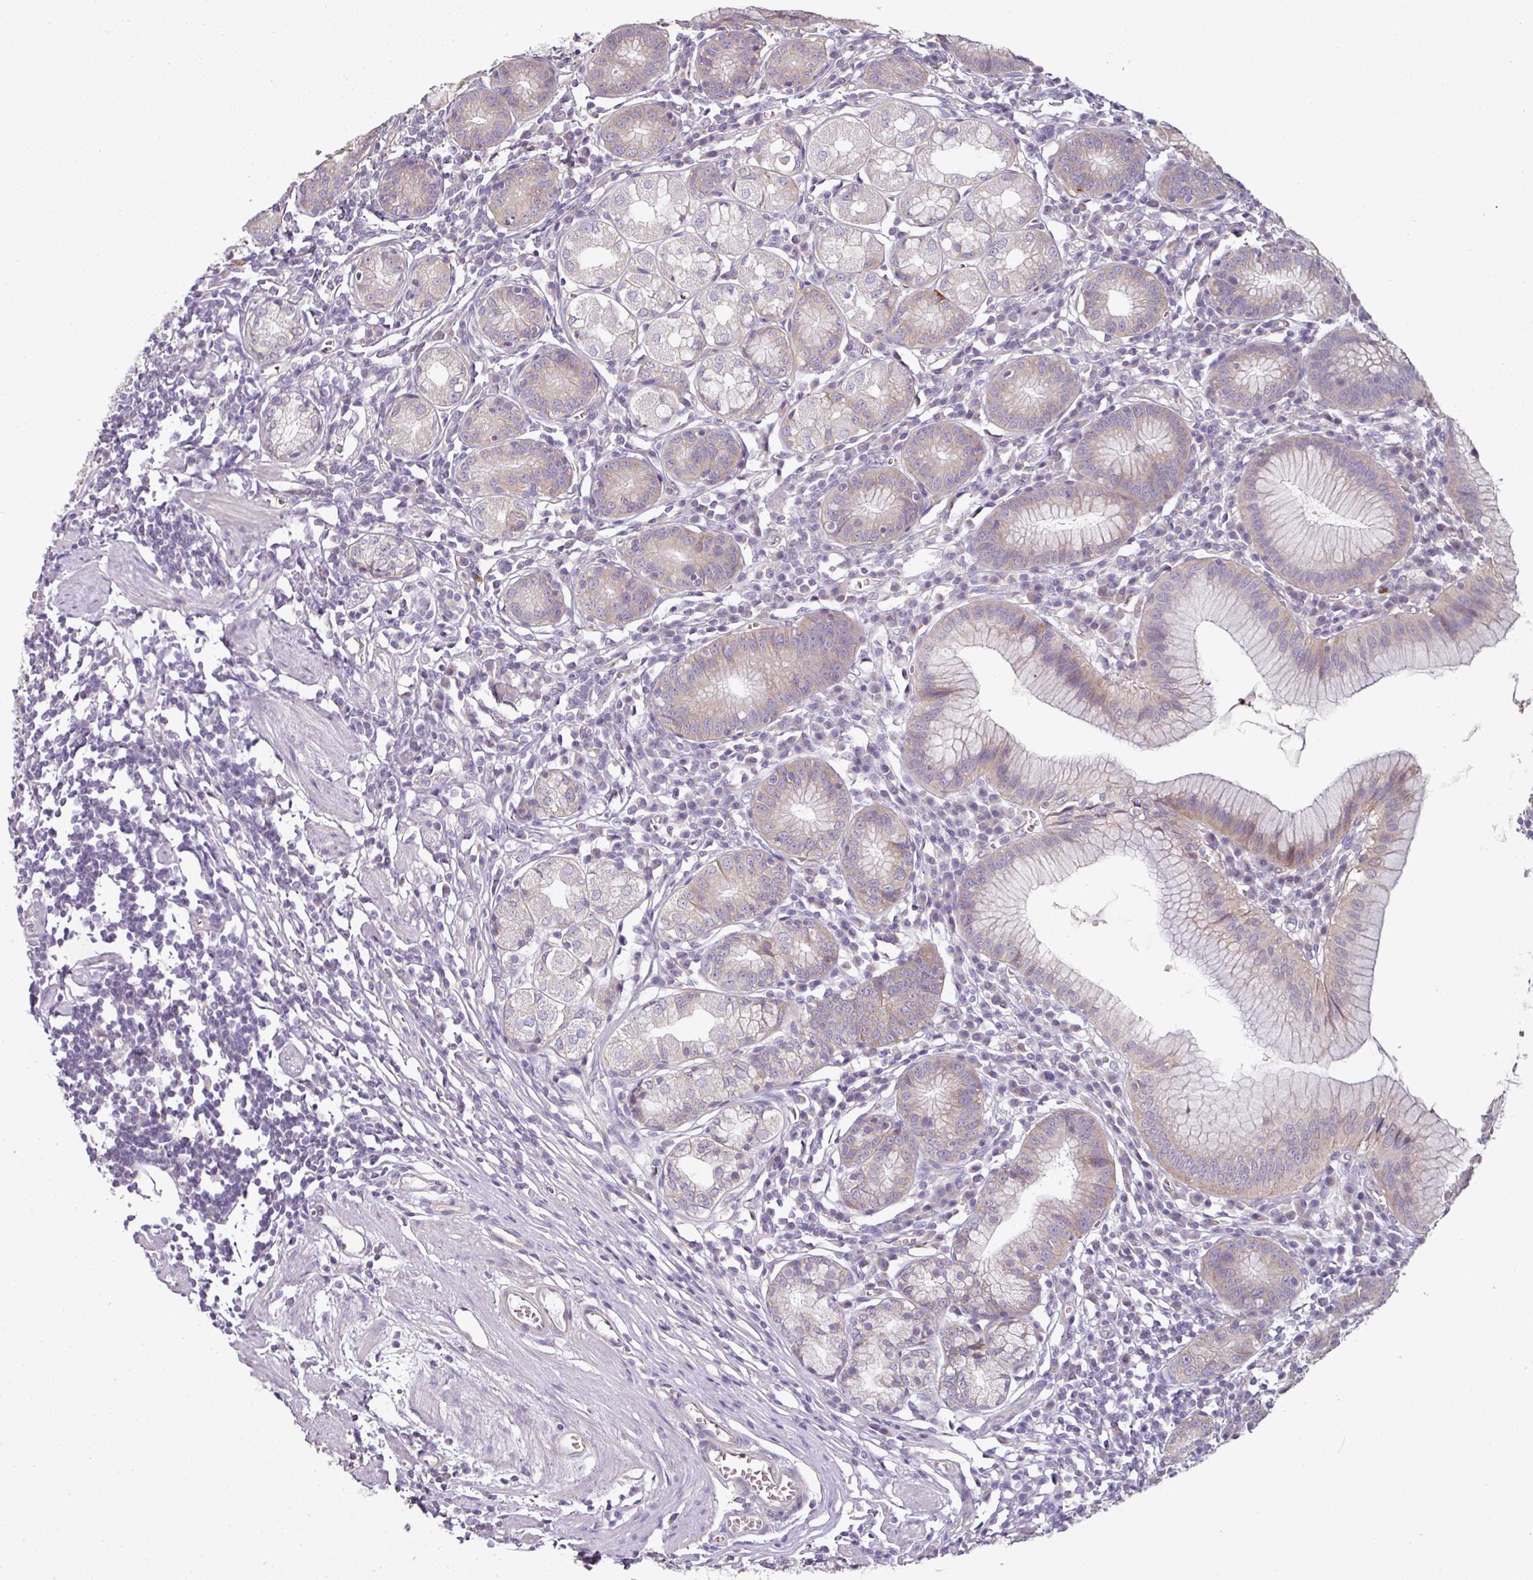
{"staining": {"intensity": "weak", "quantity": "<25%", "location": "cytoplasmic/membranous"}, "tissue": "stomach", "cell_type": "Glandular cells", "image_type": "normal", "snomed": [{"axis": "morphology", "description": "Normal tissue, NOS"}, {"axis": "topography", "description": "Stomach"}], "caption": "The immunohistochemistry (IHC) micrograph has no significant positivity in glandular cells of stomach.", "gene": "C19orf33", "patient": {"sex": "male", "age": 55}}